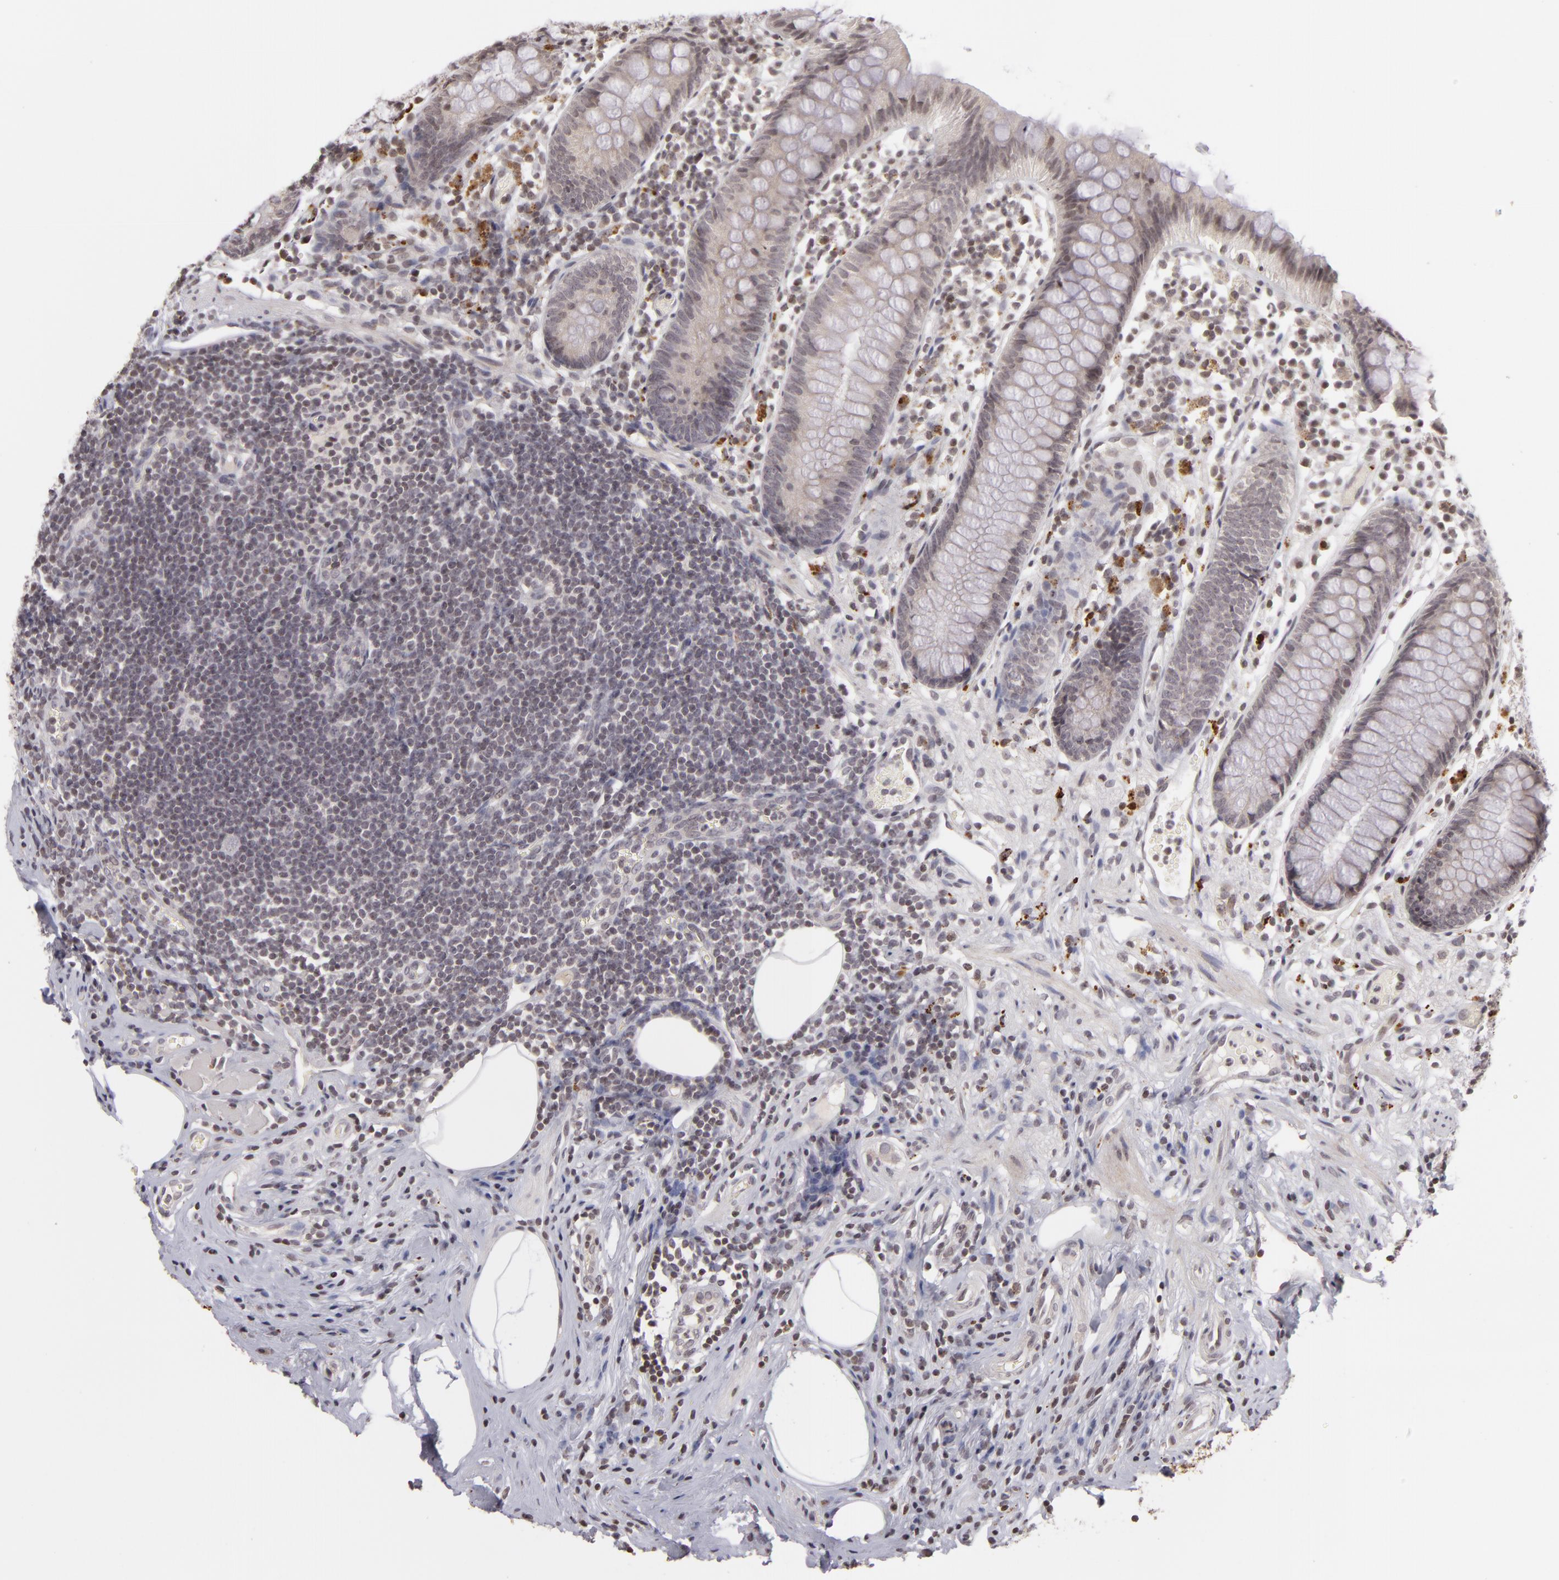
{"staining": {"intensity": "negative", "quantity": "none", "location": "none"}, "tissue": "appendix", "cell_type": "Glandular cells", "image_type": "normal", "snomed": [{"axis": "morphology", "description": "Normal tissue, NOS"}, {"axis": "topography", "description": "Appendix"}], "caption": "Glandular cells show no significant protein positivity in unremarkable appendix. (DAB (3,3'-diaminobenzidine) immunohistochemistry visualized using brightfield microscopy, high magnification).", "gene": "AKAP6", "patient": {"sex": "male", "age": 38}}